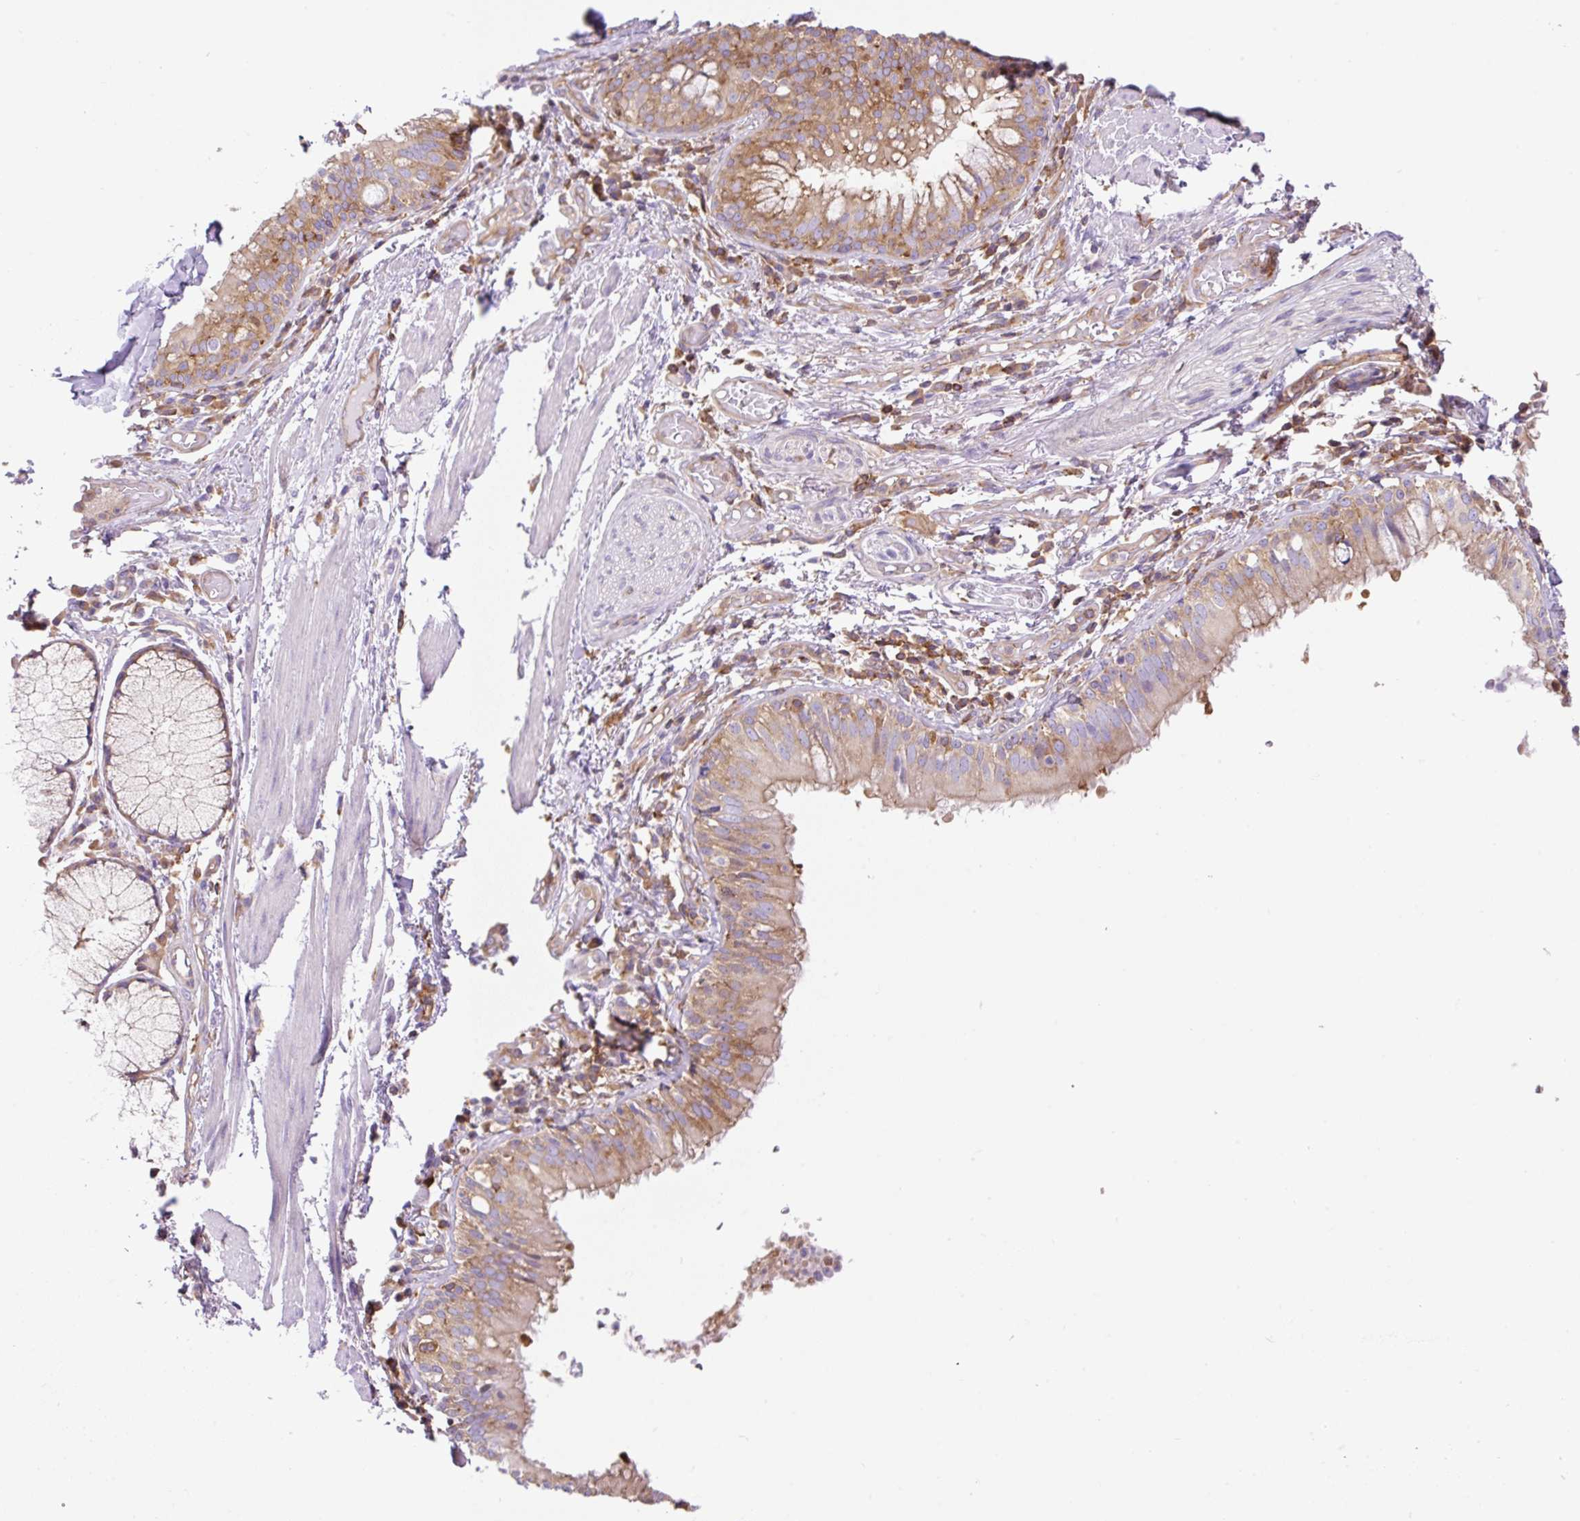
{"staining": {"intensity": "negative", "quantity": "none", "location": "none"}, "tissue": "adipose tissue", "cell_type": "Adipocytes", "image_type": "normal", "snomed": [{"axis": "morphology", "description": "Normal tissue, NOS"}, {"axis": "topography", "description": "Cartilage tissue"}, {"axis": "topography", "description": "Bronchus"}], "caption": "Adipocytes show no significant staining in benign adipose tissue.", "gene": "DNM2", "patient": {"sex": "male", "age": 56}}